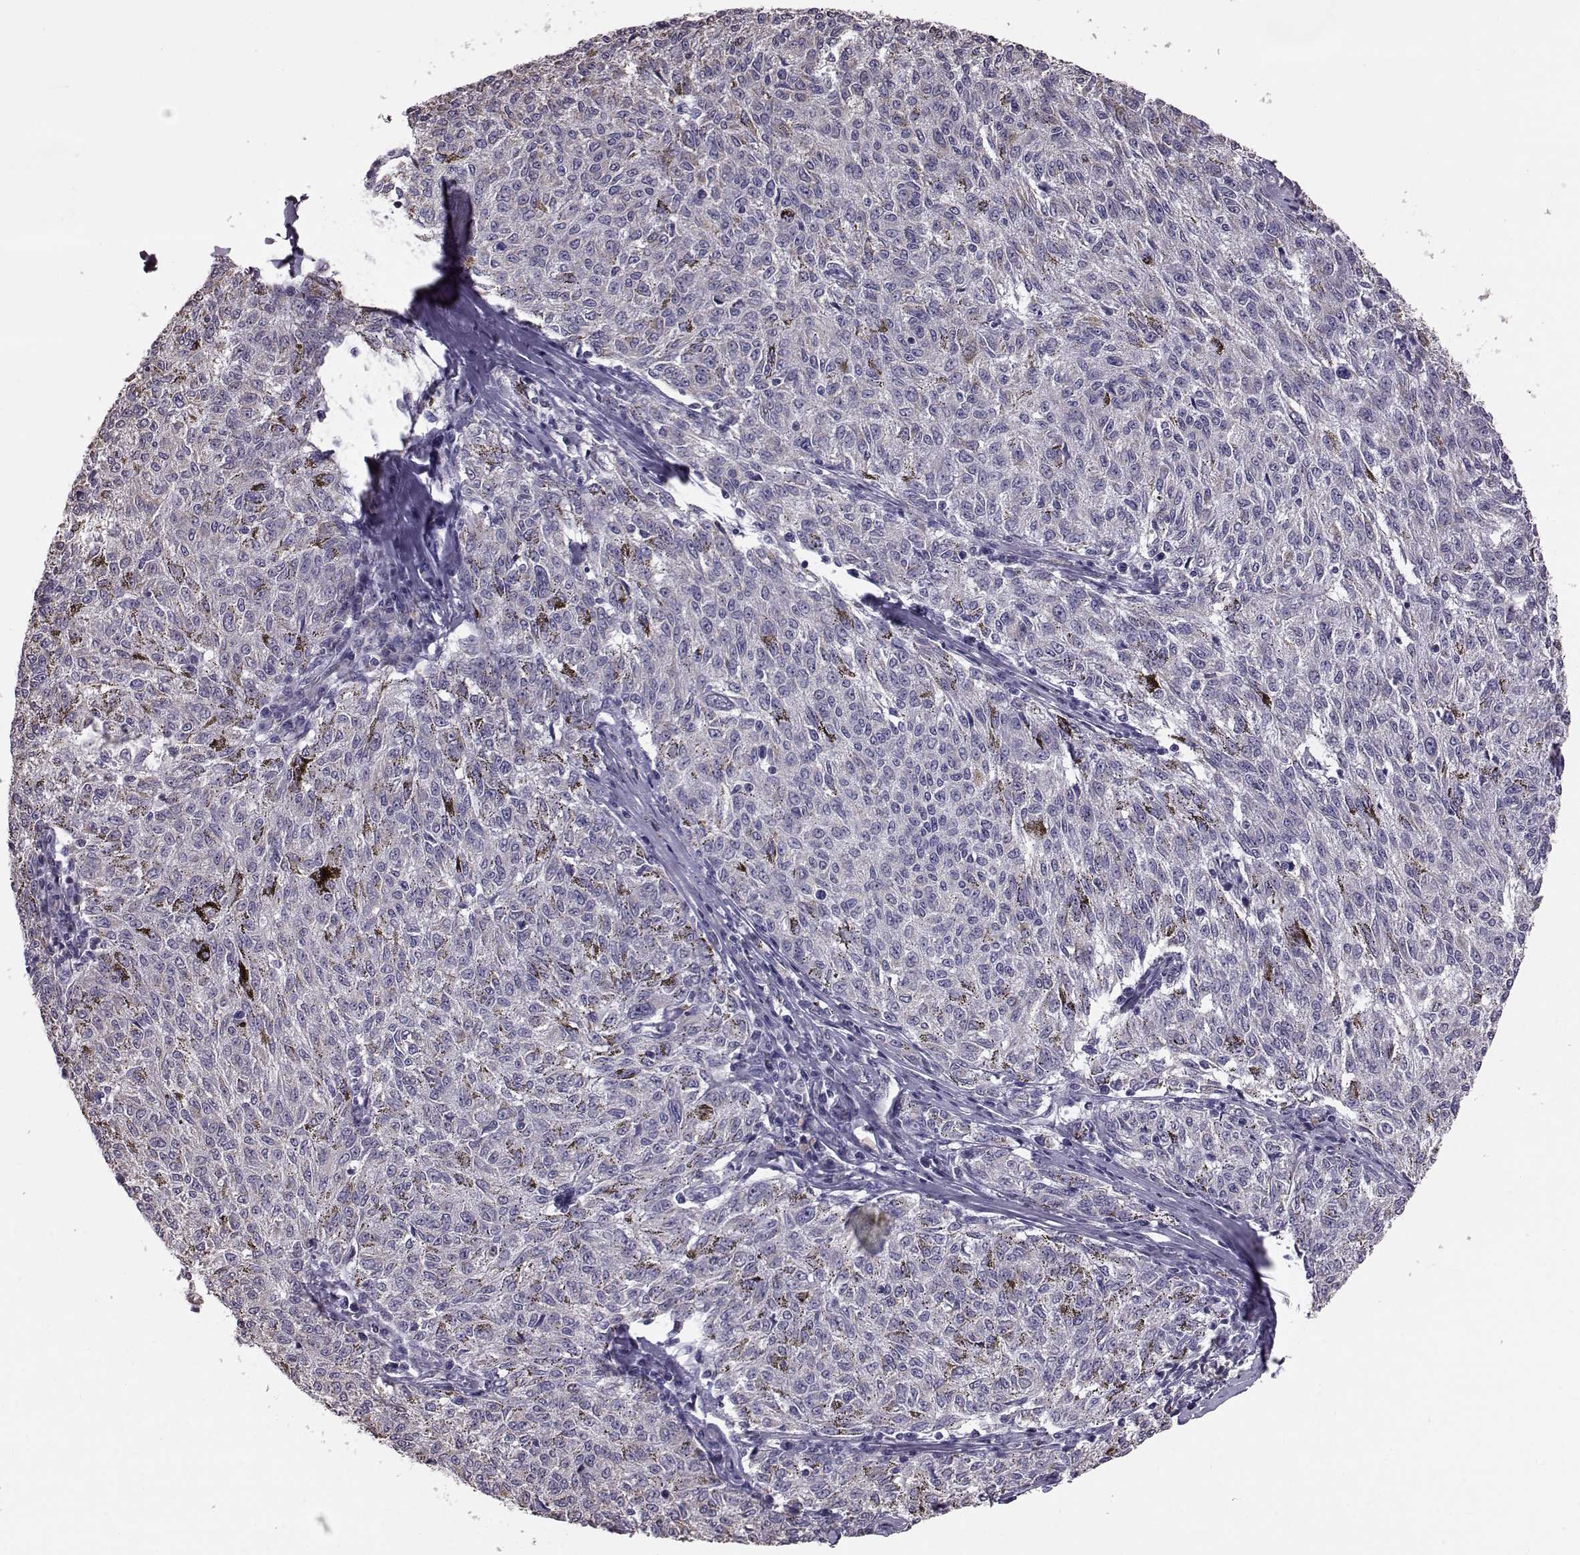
{"staining": {"intensity": "negative", "quantity": "none", "location": "none"}, "tissue": "melanoma", "cell_type": "Tumor cells", "image_type": "cancer", "snomed": [{"axis": "morphology", "description": "Malignant melanoma, NOS"}, {"axis": "topography", "description": "Skin"}], "caption": "Photomicrograph shows no protein positivity in tumor cells of malignant melanoma tissue.", "gene": "ALDH3A1", "patient": {"sex": "female", "age": 72}}